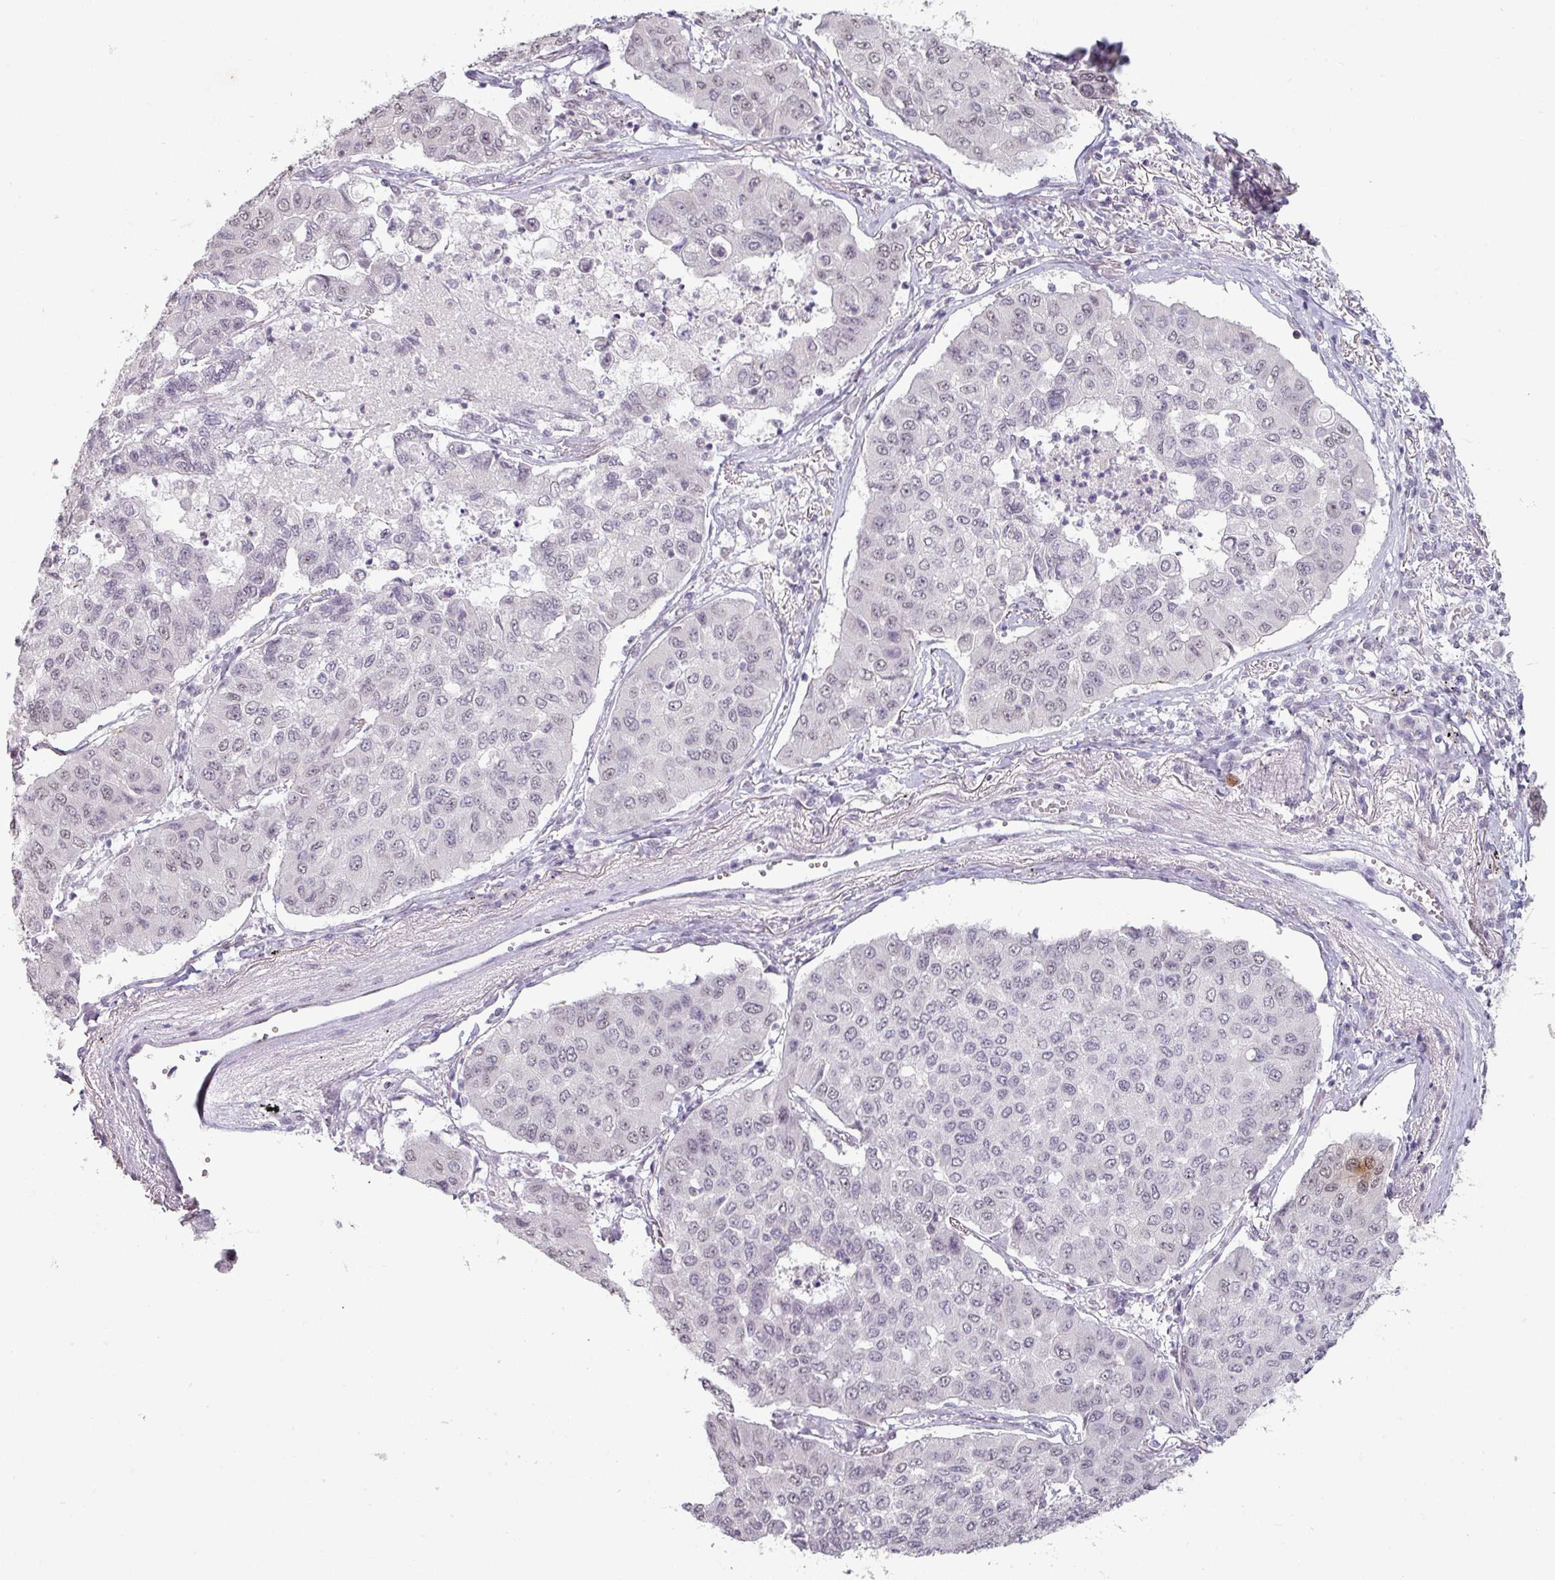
{"staining": {"intensity": "negative", "quantity": "none", "location": "none"}, "tissue": "lung cancer", "cell_type": "Tumor cells", "image_type": "cancer", "snomed": [{"axis": "morphology", "description": "Squamous cell carcinoma, NOS"}, {"axis": "topography", "description": "Lung"}], "caption": "A high-resolution photomicrograph shows IHC staining of lung squamous cell carcinoma, which demonstrates no significant staining in tumor cells.", "gene": "SPRR1A", "patient": {"sex": "male", "age": 74}}